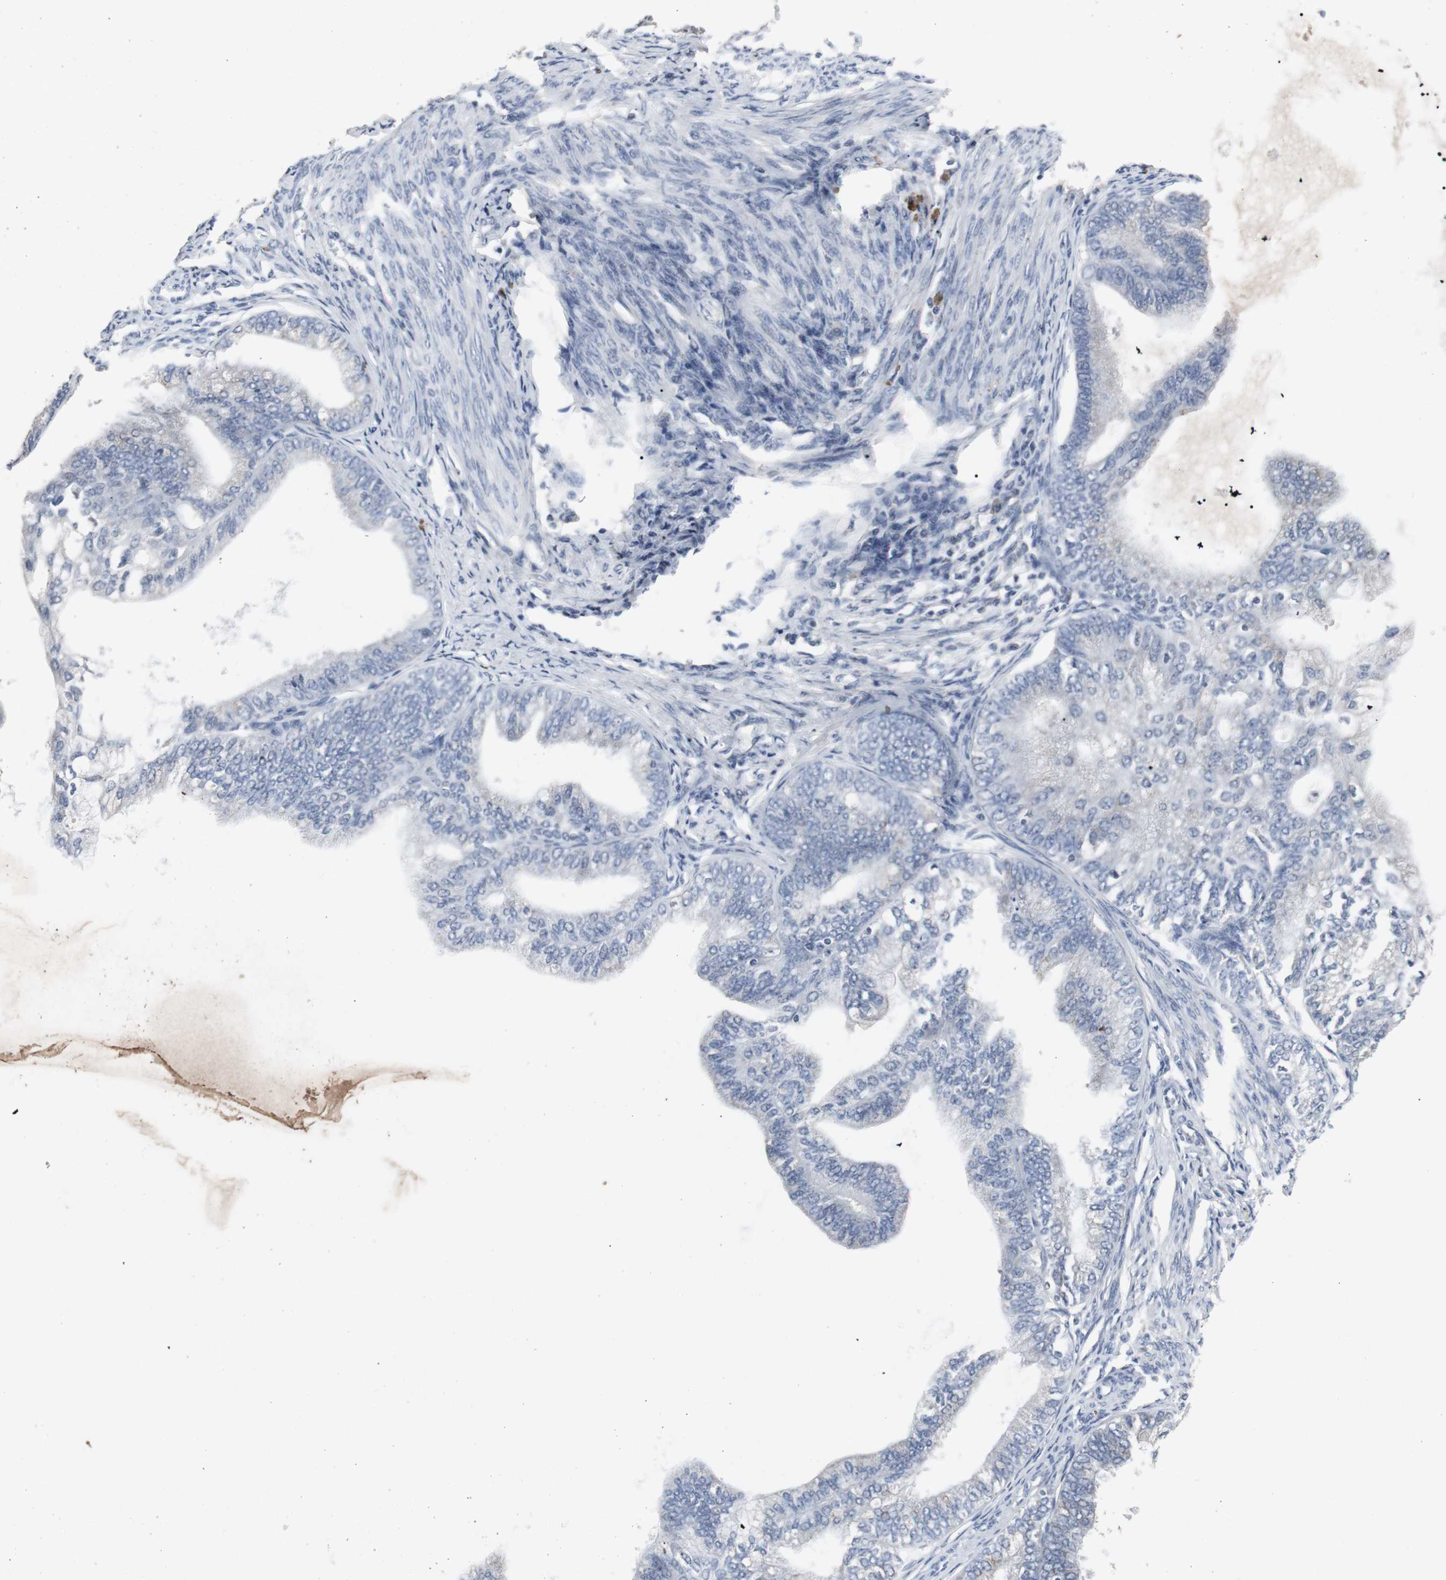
{"staining": {"intensity": "negative", "quantity": "none", "location": "none"}, "tissue": "endometrial cancer", "cell_type": "Tumor cells", "image_type": "cancer", "snomed": [{"axis": "morphology", "description": "Adenocarcinoma, NOS"}, {"axis": "topography", "description": "Endometrium"}], "caption": "Immunohistochemical staining of human endometrial cancer (adenocarcinoma) displays no significant expression in tumor cells.", "gene": "ACAA1", "patient": {"sex": "female", "age": 86}}